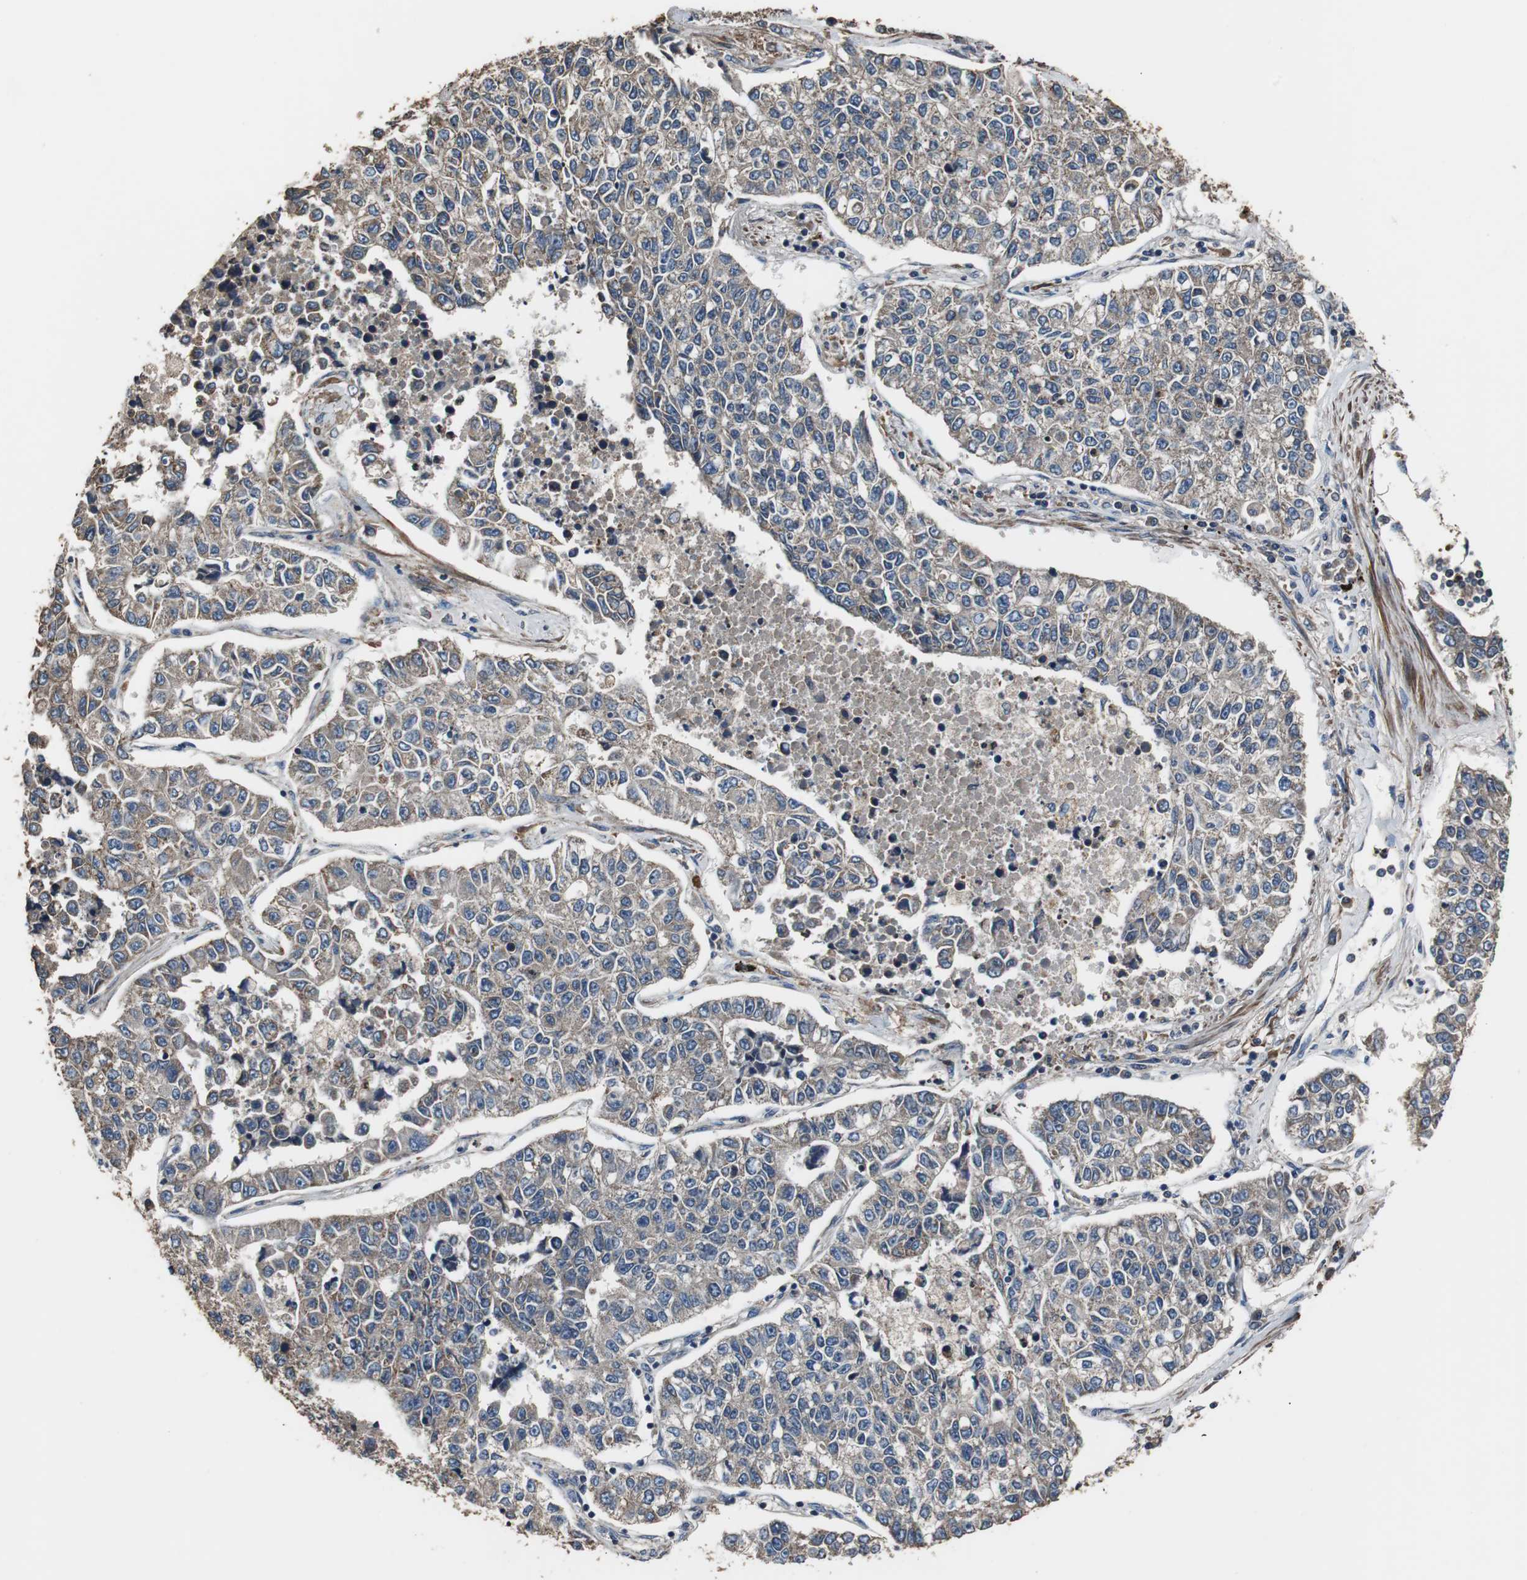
{"staining": {"intensity": "moderate", "quantity": ">75%", "location": "cytoplasmic/membranous"}, "tissue": "lung cancer", "cell_type": "Tumor cells", "image_type": "cancer", "snomed": [{"axis": "morphology", "description": "Adenocarcinoma, NOS"}, {"axis": "topography", "description": "Lung"}], "caption": "This photomicrograph shows lung adenocarcinoma stained with immunohistochemistry (IHC) to label a protein in brown. The cytoplasmic/membranous of tumor cells show moderate positivity for the protein. Nuclei are counter-stained blue.", "gene": "PITRM1", "patient": {"sex": "male", "age": 49}}